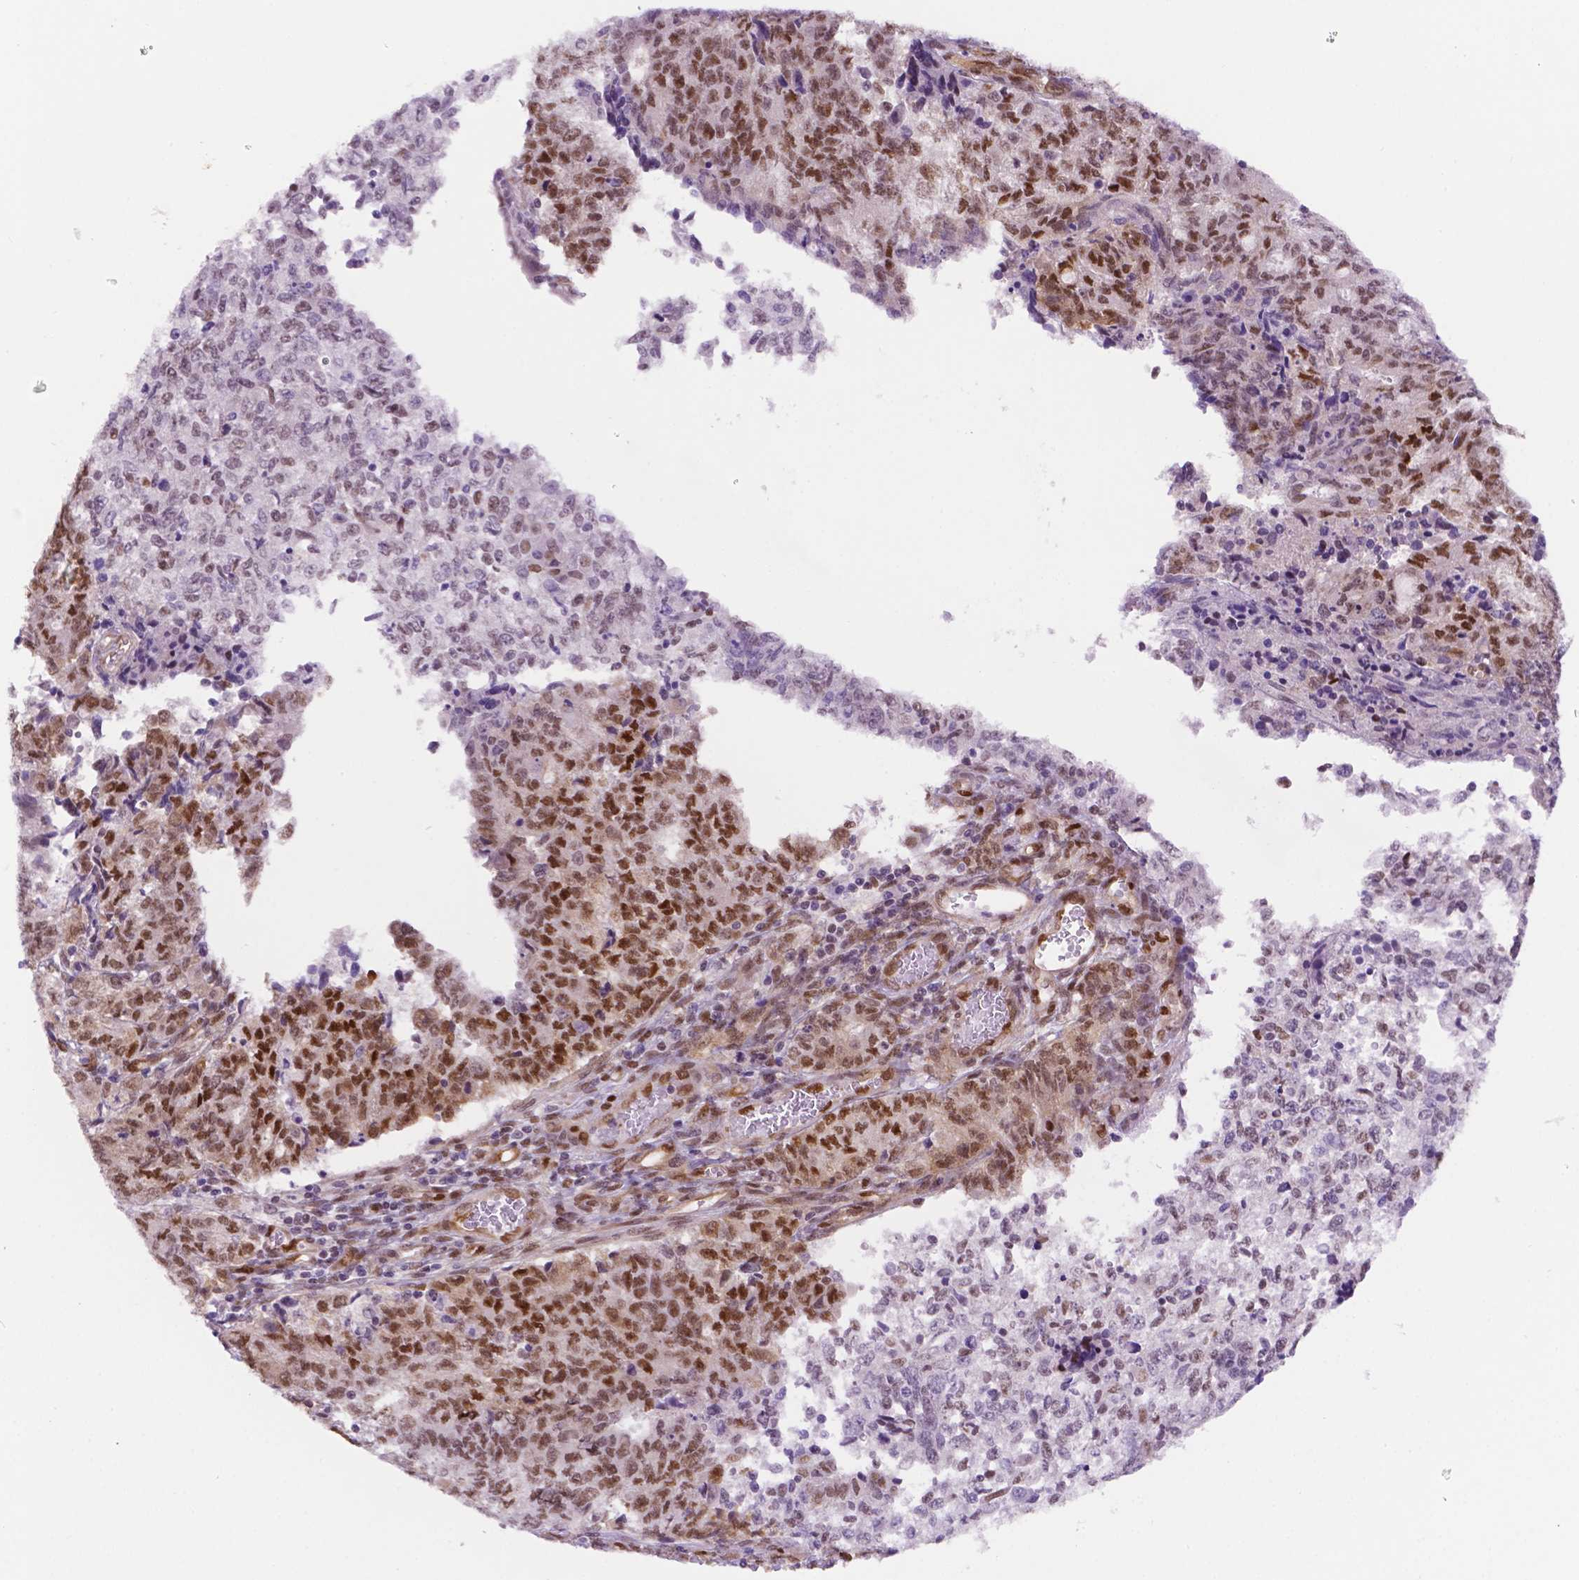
{"staining": {"intensity": "moderate", "quantity": "25%-75%", "location": "nuclear"}, "tissue": "endometrial cancer", "cell_type": "Tumor cells", "image_type": "cancer", "snomed": [{"axis": "morphology", "description": "Adenocarcinoma, NOS"}, {"axis": "topography", "description": "Endometrium"}], "caption": "Brown immunohistochemical staining in endometrial cancer reveals moderate nuclear staining in approximately 25%-75% of tumor cells.", "gene": "ERF", "patient": {"sex": "female", "age": 50}}